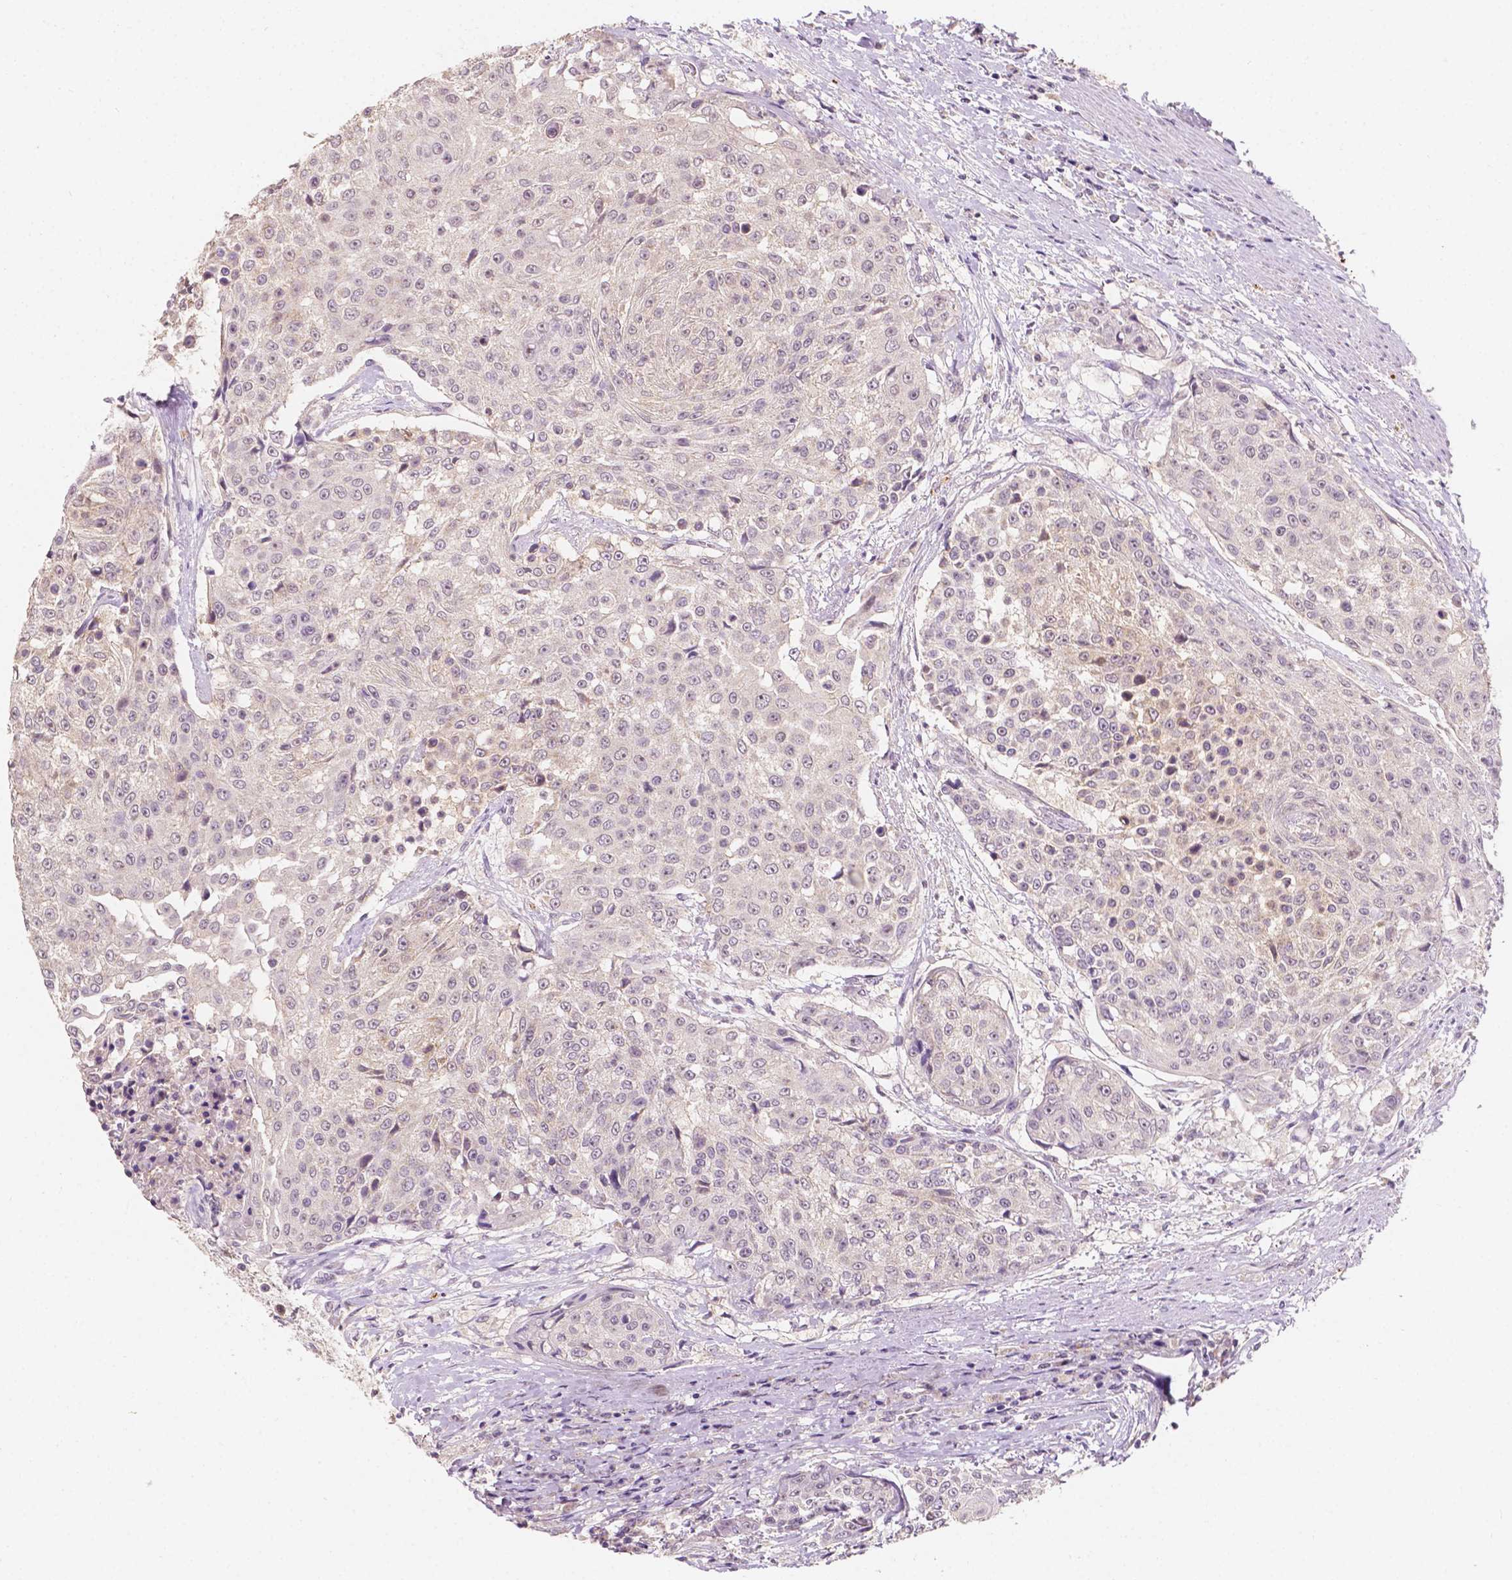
{"staining": {"intensity": "negative", "quantity": "none", "location": "none"}, "tissue": "urothelial cancer", "cell_type": "Tumor cells", "image_type": "cancer", "snomed": [{"axis": "morphology", "description": "Urothelial carcinoma, High grade"}, {"axis": "topography", "description": "Urinary bladder"}], "caption": "Urothelial cancer was stained to show a protein in brown. There is no significant staining in tumor cells. (Immunohistochemistry (ihc), brightfield microscopy, high magnification).", "gene": "SIRT2", "patient": {"sex": "female", "age": 63}}